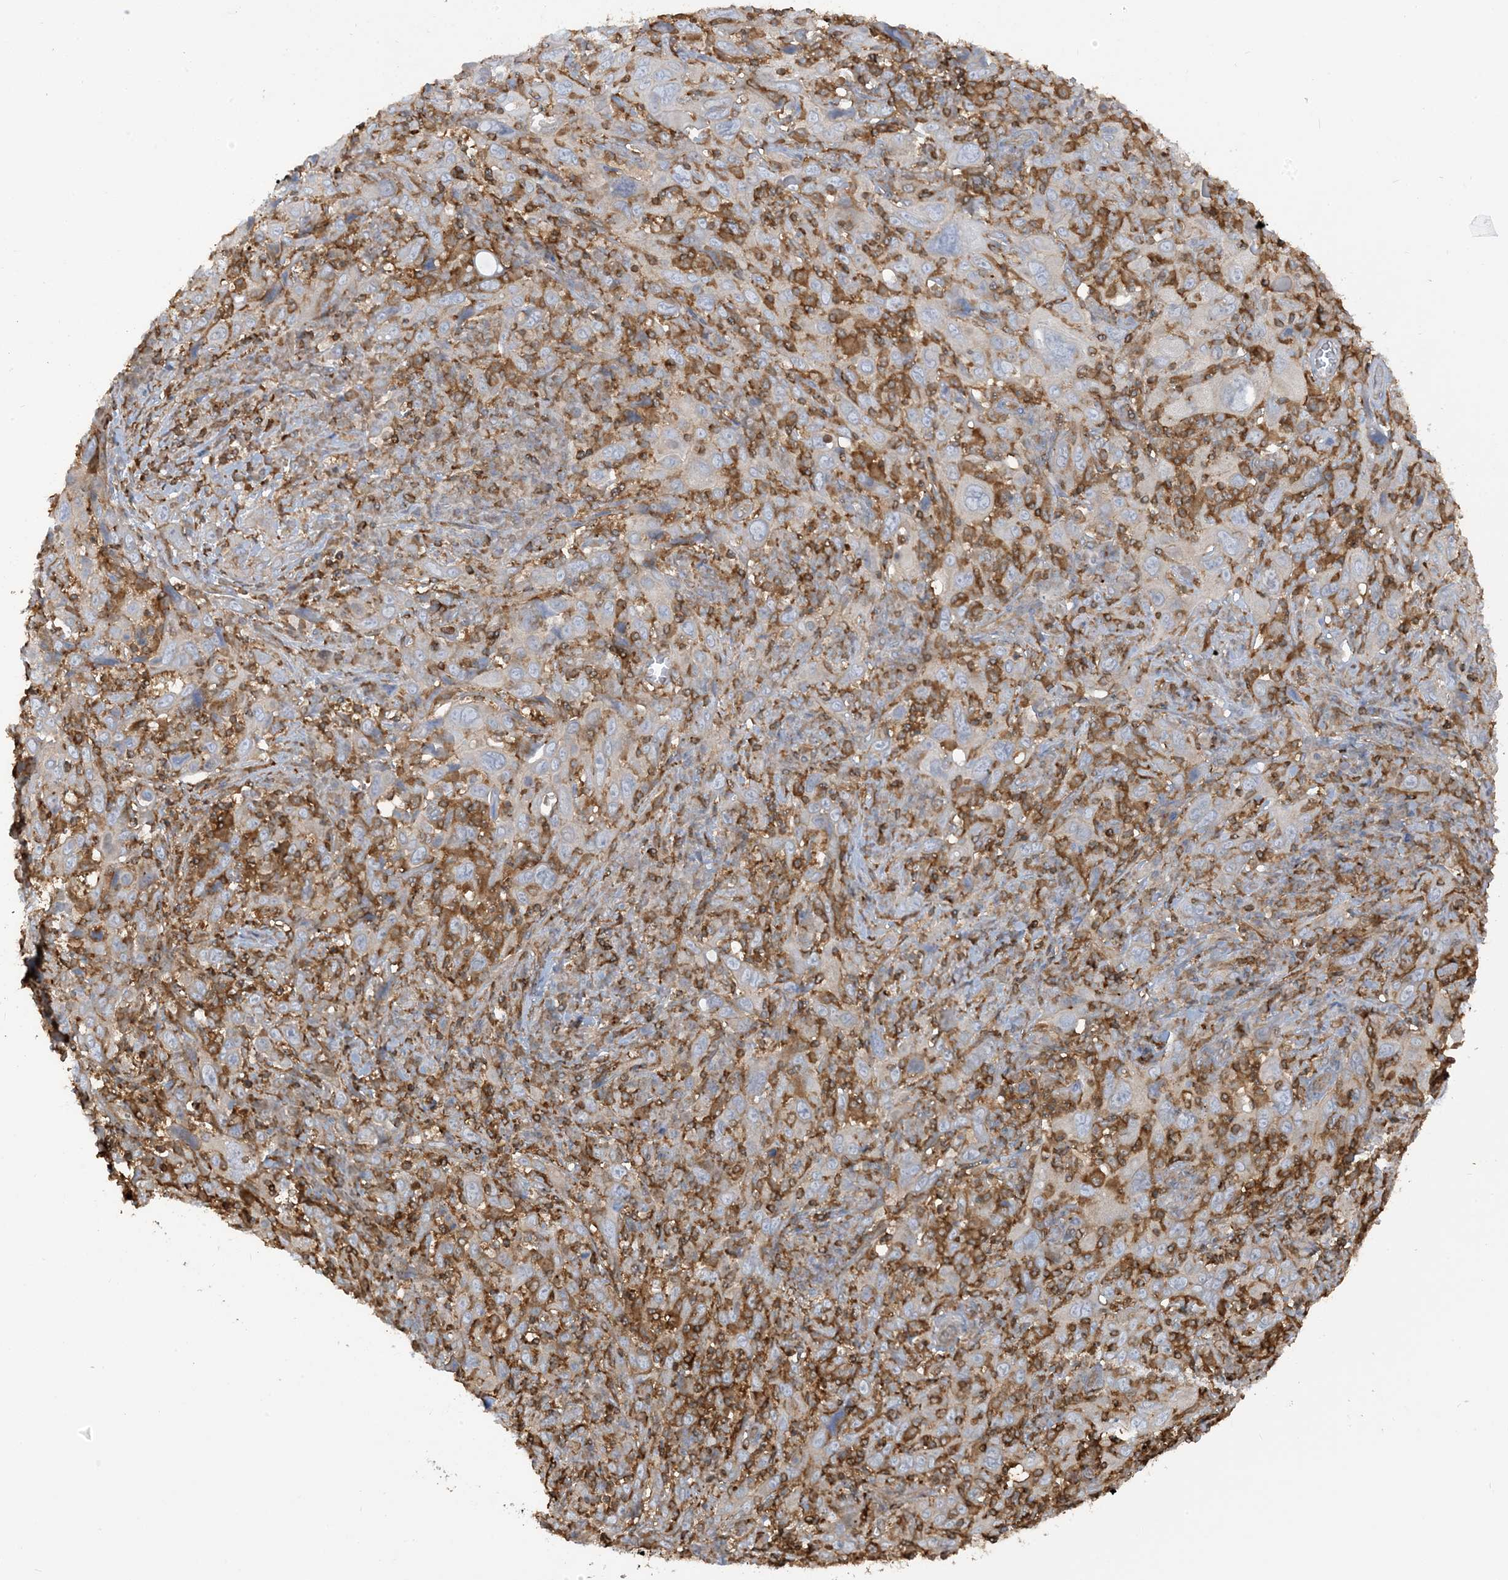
{"staining": {"intensity": "weak", "quantity": "<25%", "location": "cytoplasmic/membranous"}, "tissue": "cervical cancer", "cell_type": "Tumor cells", "image_type": "cancer", "snomed": [{"axis": "morphology", "description": "Squamous cell carcinoma, NOS"}, {"axis": "topography", "description": "Cervix"}], "caption": "An image of cervical cancer stained for a protein shows no brown staining in tumor cells.", "gene": "CAPZB", "patient": {"sex": "female", "age": 46}}